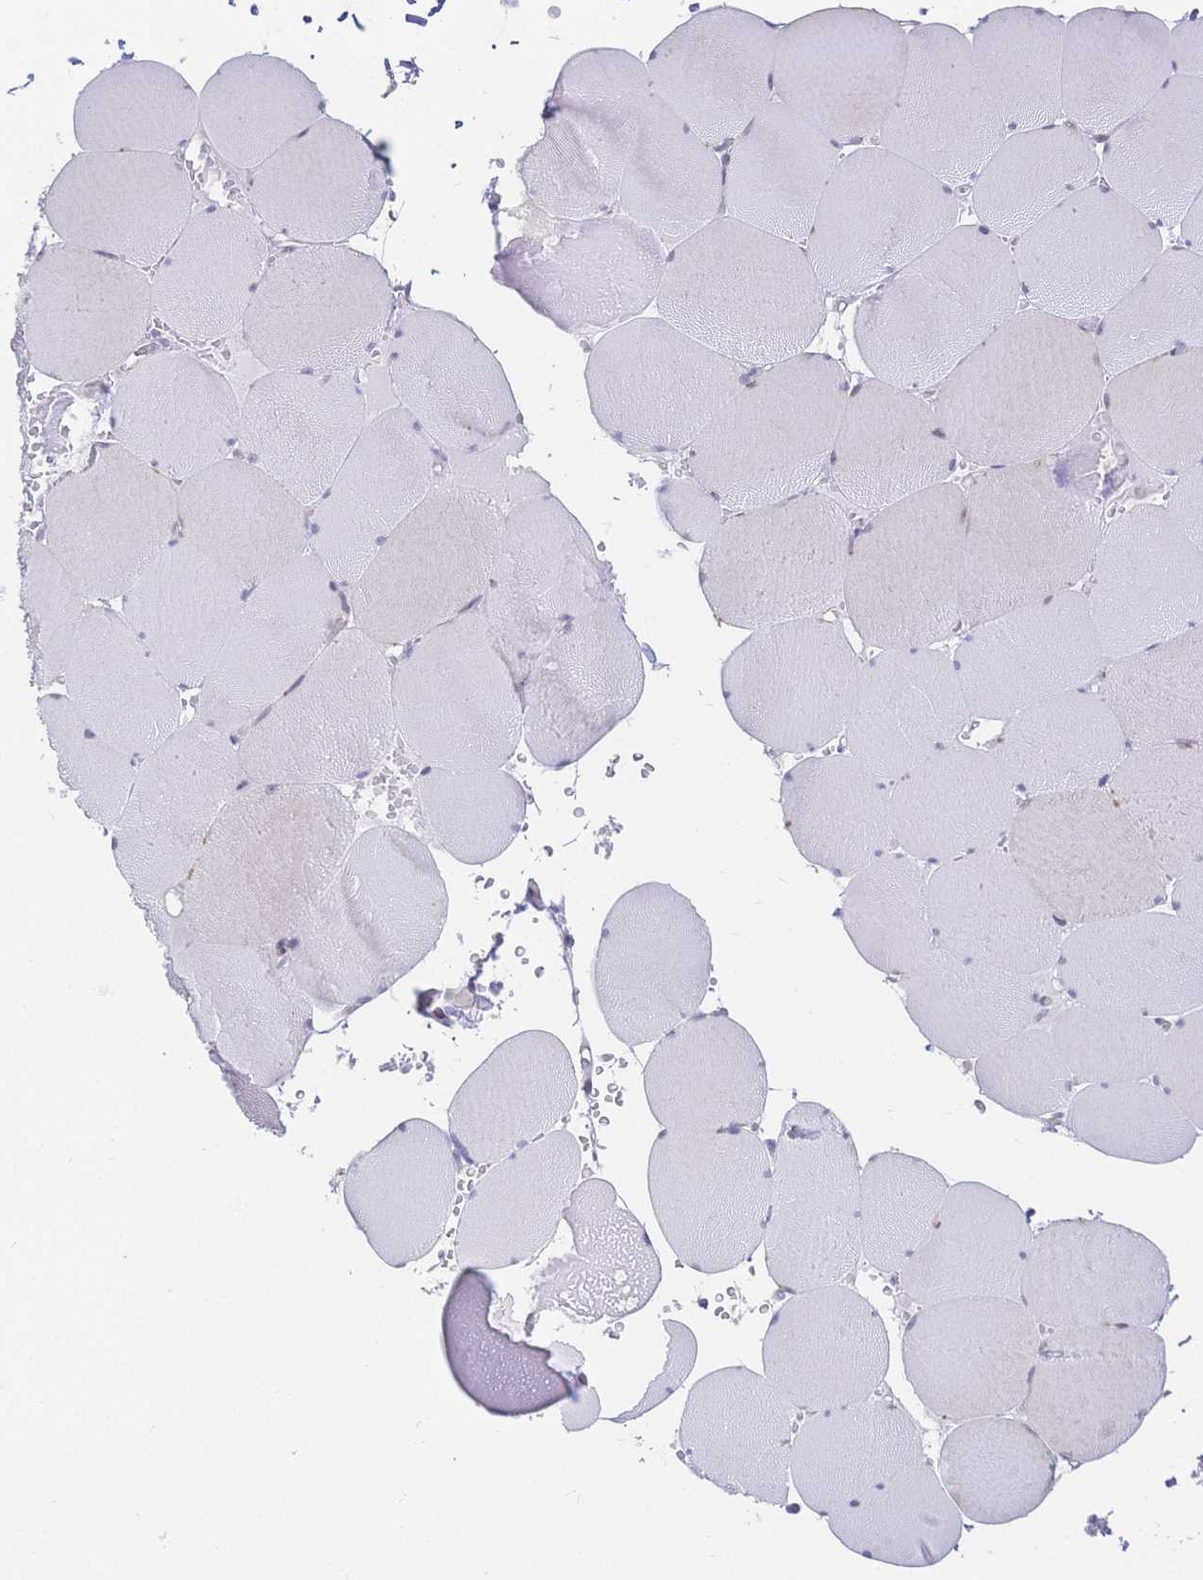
{"staining": {"intensity": "negative", "quantity": "none", "location": "none"}, "tissue": "skeletal muscle", "cell_type": "Myocytes", "image_type": "normal", "snomed": [{"axis": "morphology", "description": "Normal tissue, NOS"}, {"axis": "topography", "description": "Skeletal muscle"}, {"axis": "topography", "description": "Head-Neck"}], "caption": "The immunohistochemistry (IHC) image has no significant expression in myocytes of skeletal muscle.", "gene": "CR2", "patient": {"sex": "male", "age": 66}}